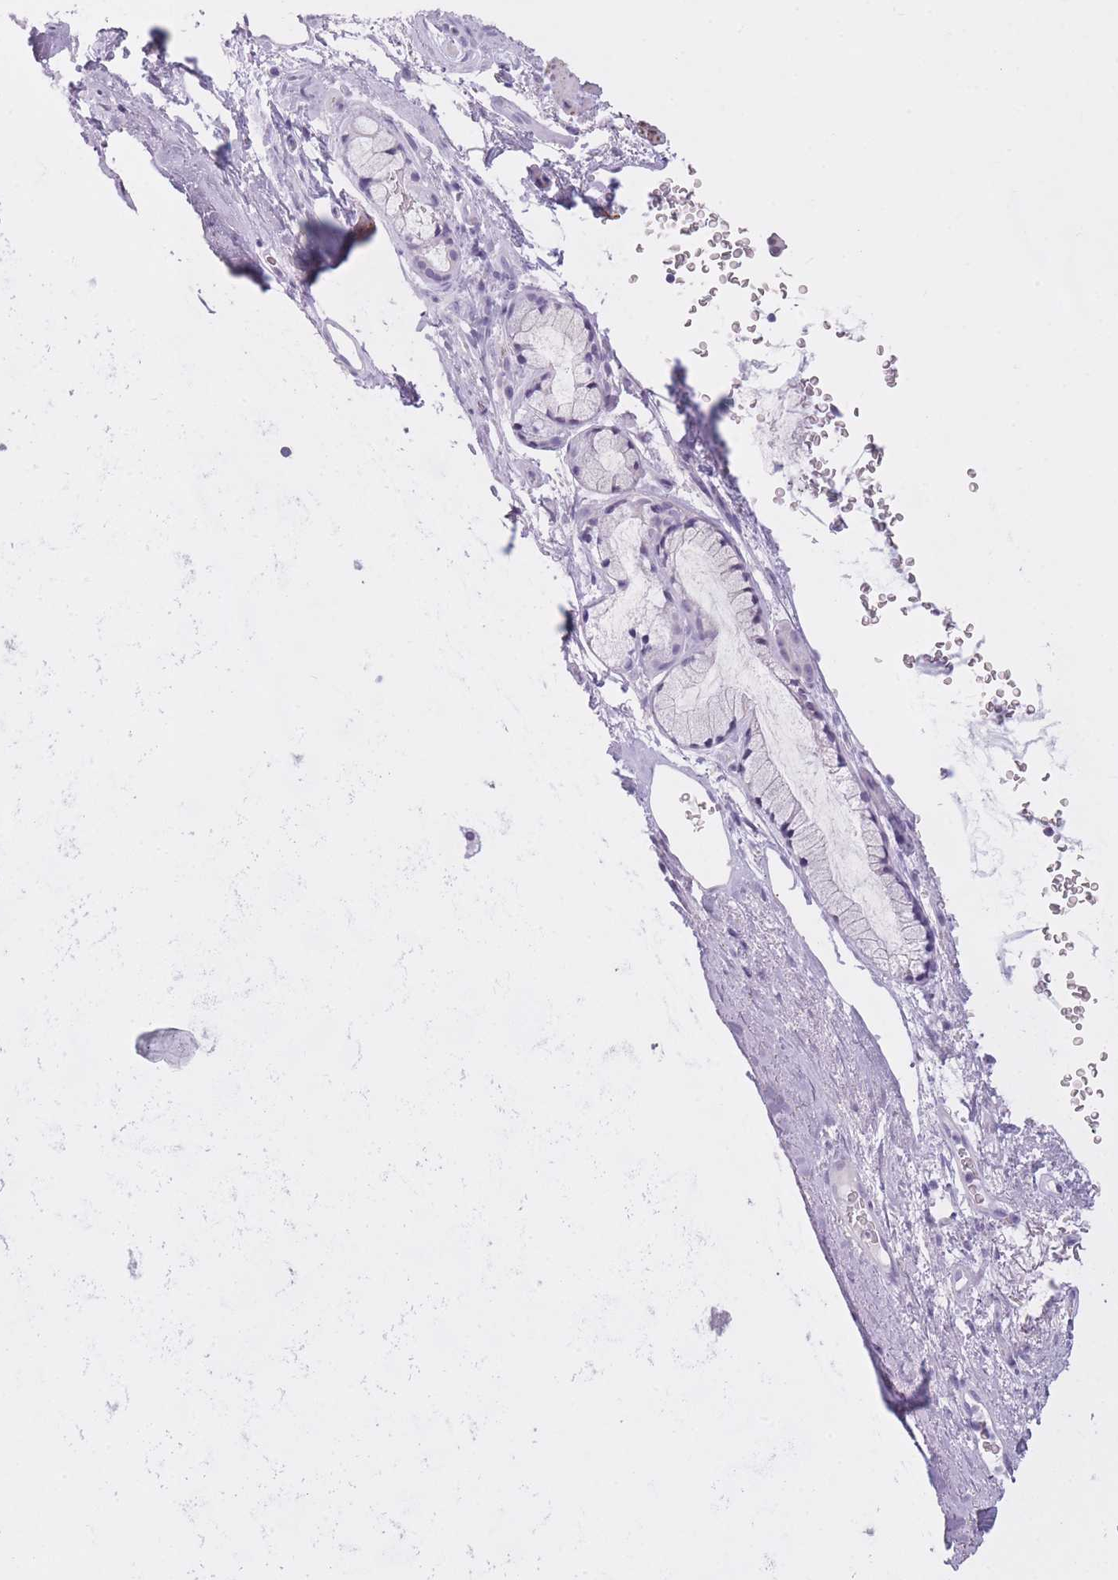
{"staining": {"intensity": "negative", "quantity": "none", "location": "none"}, "tissue": "adipose tissue", "cell_type": "Adipocytes", "image_type": "normal", "snomed": [{"axis": "morphology", "description": "Normal tissue, NOS"}, {"axis": "topography", "description": "Cartilage tissue"}, {"axis": "topography", "description": "Bronchus"}], "caption": "The micrograph exhibits no staining of adipocytes in benign adipose tissue.", "gene": "GOLGA6A", "patient": {"sex": "female", "age": 72}}